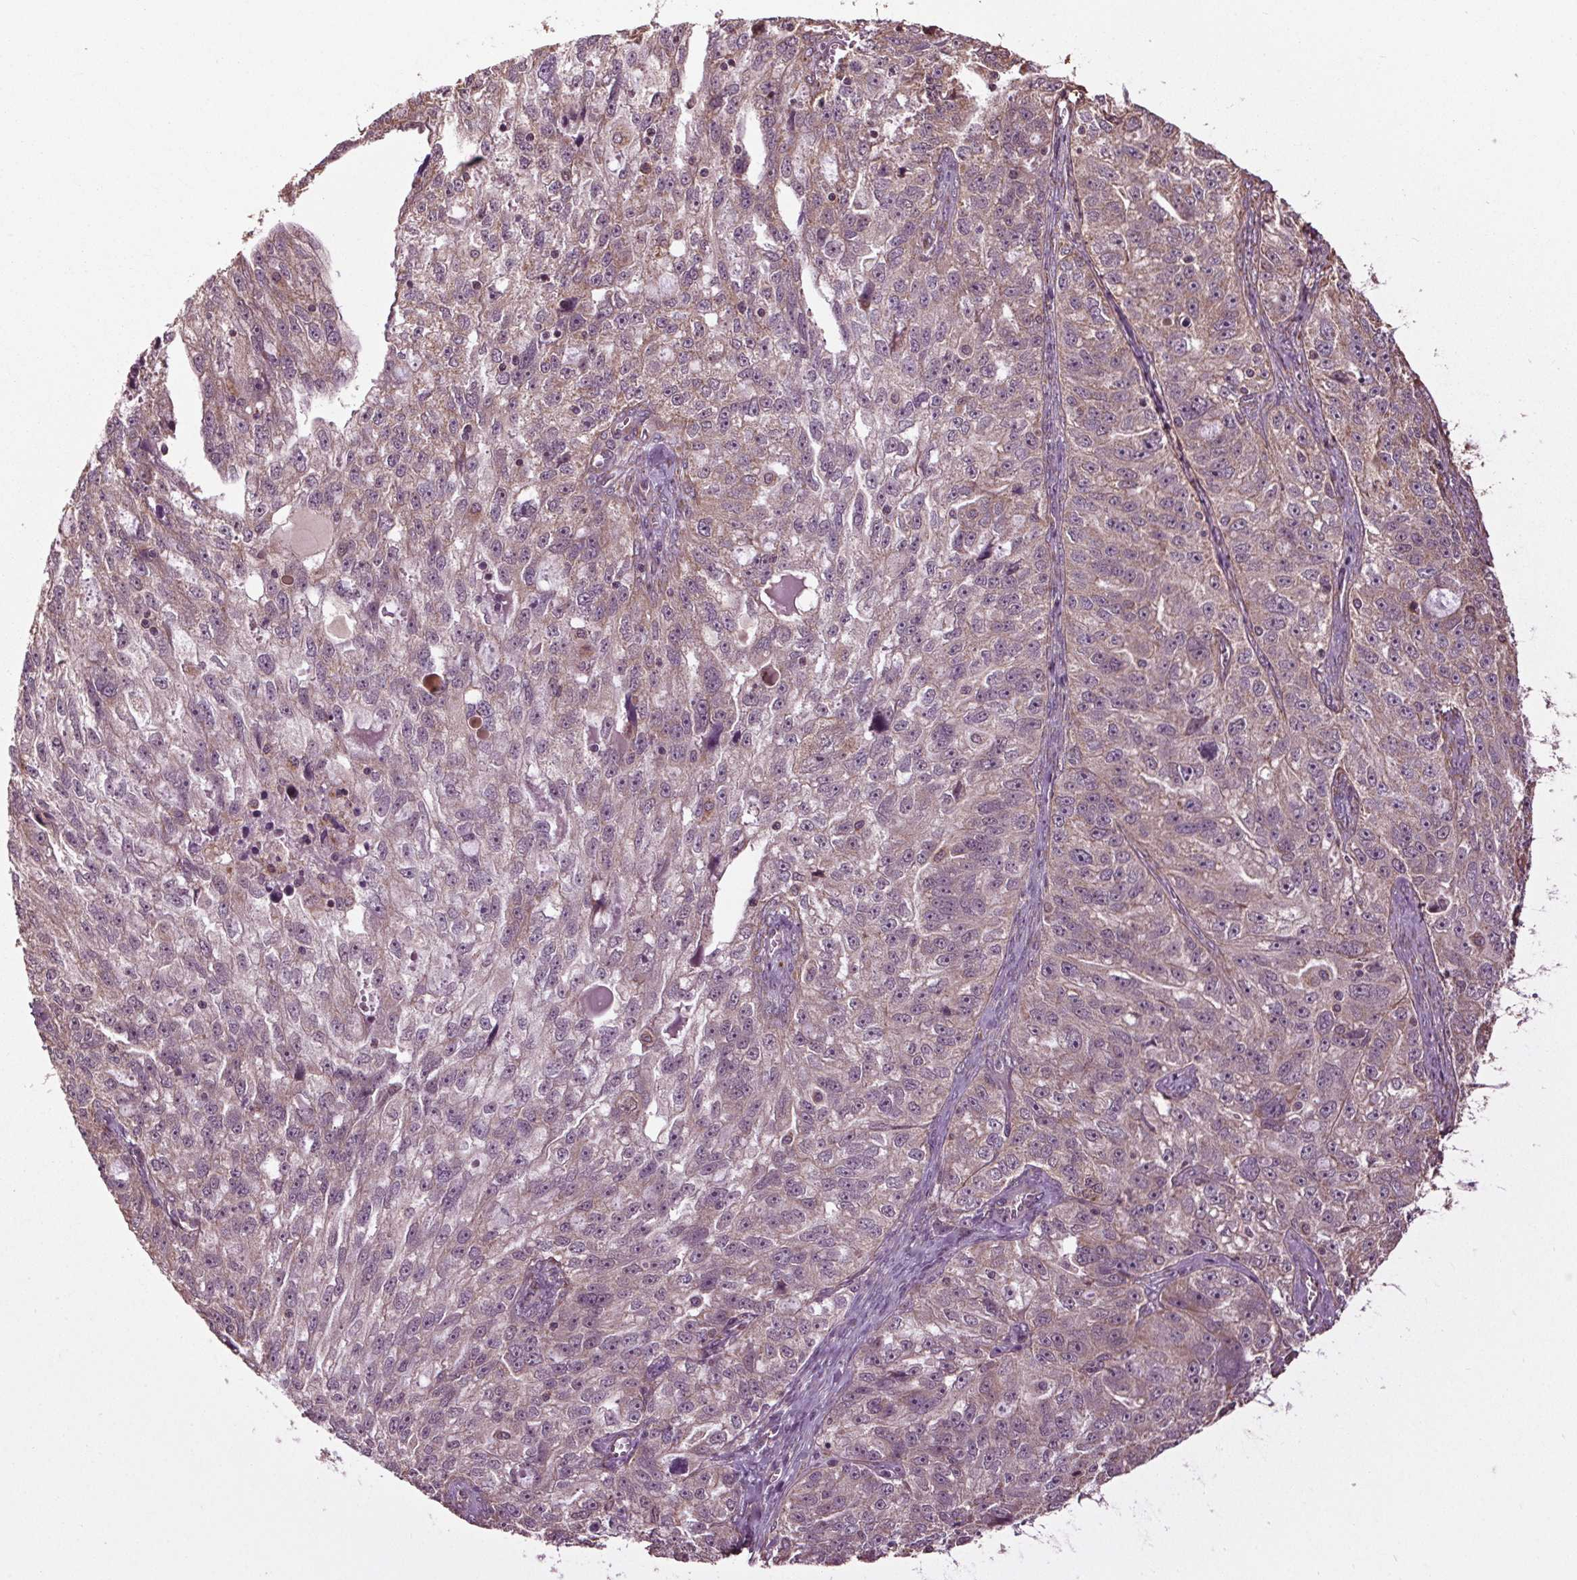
{"staining": {"intensity": "negative", "quantity": "none", "location": "none"}, "tissue": "ovarian cancer", "cell_type": "Tumor cells", "image_type": "cancer", "snomed": [{"axis": "morphology", "description": "Cystadenocarcinoma, serous, NOS"}, {"axis": "topography", "description": "Ovary"}], "caption": "IHC histopathology image of neoplastic tissue: human serous cystadenocarcinoma (ovarian) stained with DAB (3,3'-diaminobenzidine) demonstrates no significant protein staining in tumor cells.", "gene": "RNPEP", "patient": {"sex": "female", "age": 51}}